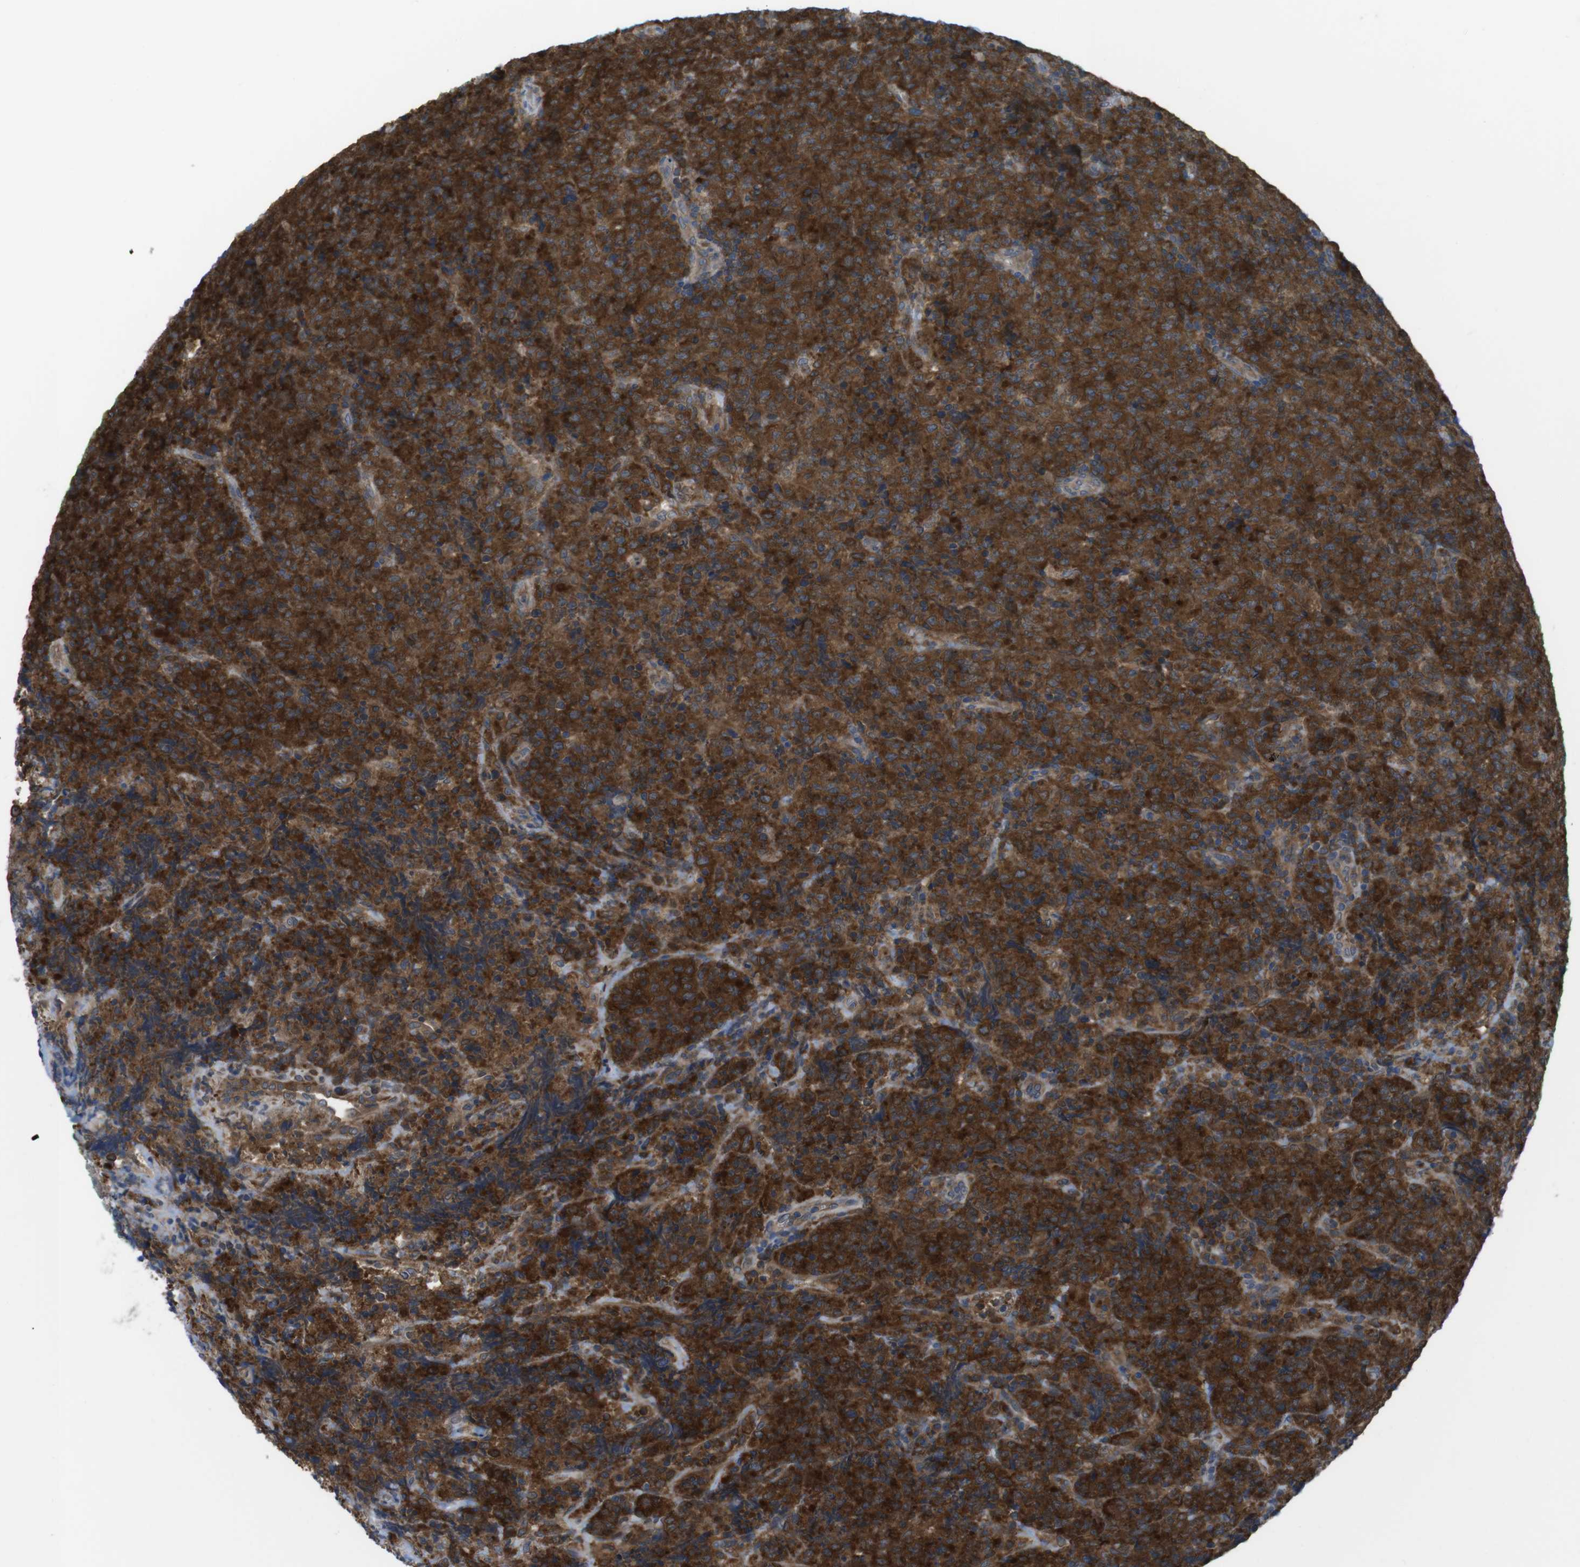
{"staining": {"intensity": "strong", "quantity": ">75%", "location": "cytoplasmic/membranous"}, "tissue": "lymphoma", "cell_type": "Tumor cells", "image_type": "cancer", "snomed": [{"axis": "morphology", "description": "Malignant lymphoma, non-Hodgkin's type, High grade"}, {"axis": "topography", "description": "Tonsil"}], "caption": "Strong cytoplasmic/membranous protein expression is appreciated in approximately >75% of tumor cells in lymphoma.", "gene": "MTHFD1", "patient": {"sex": "female", "age": 36}}